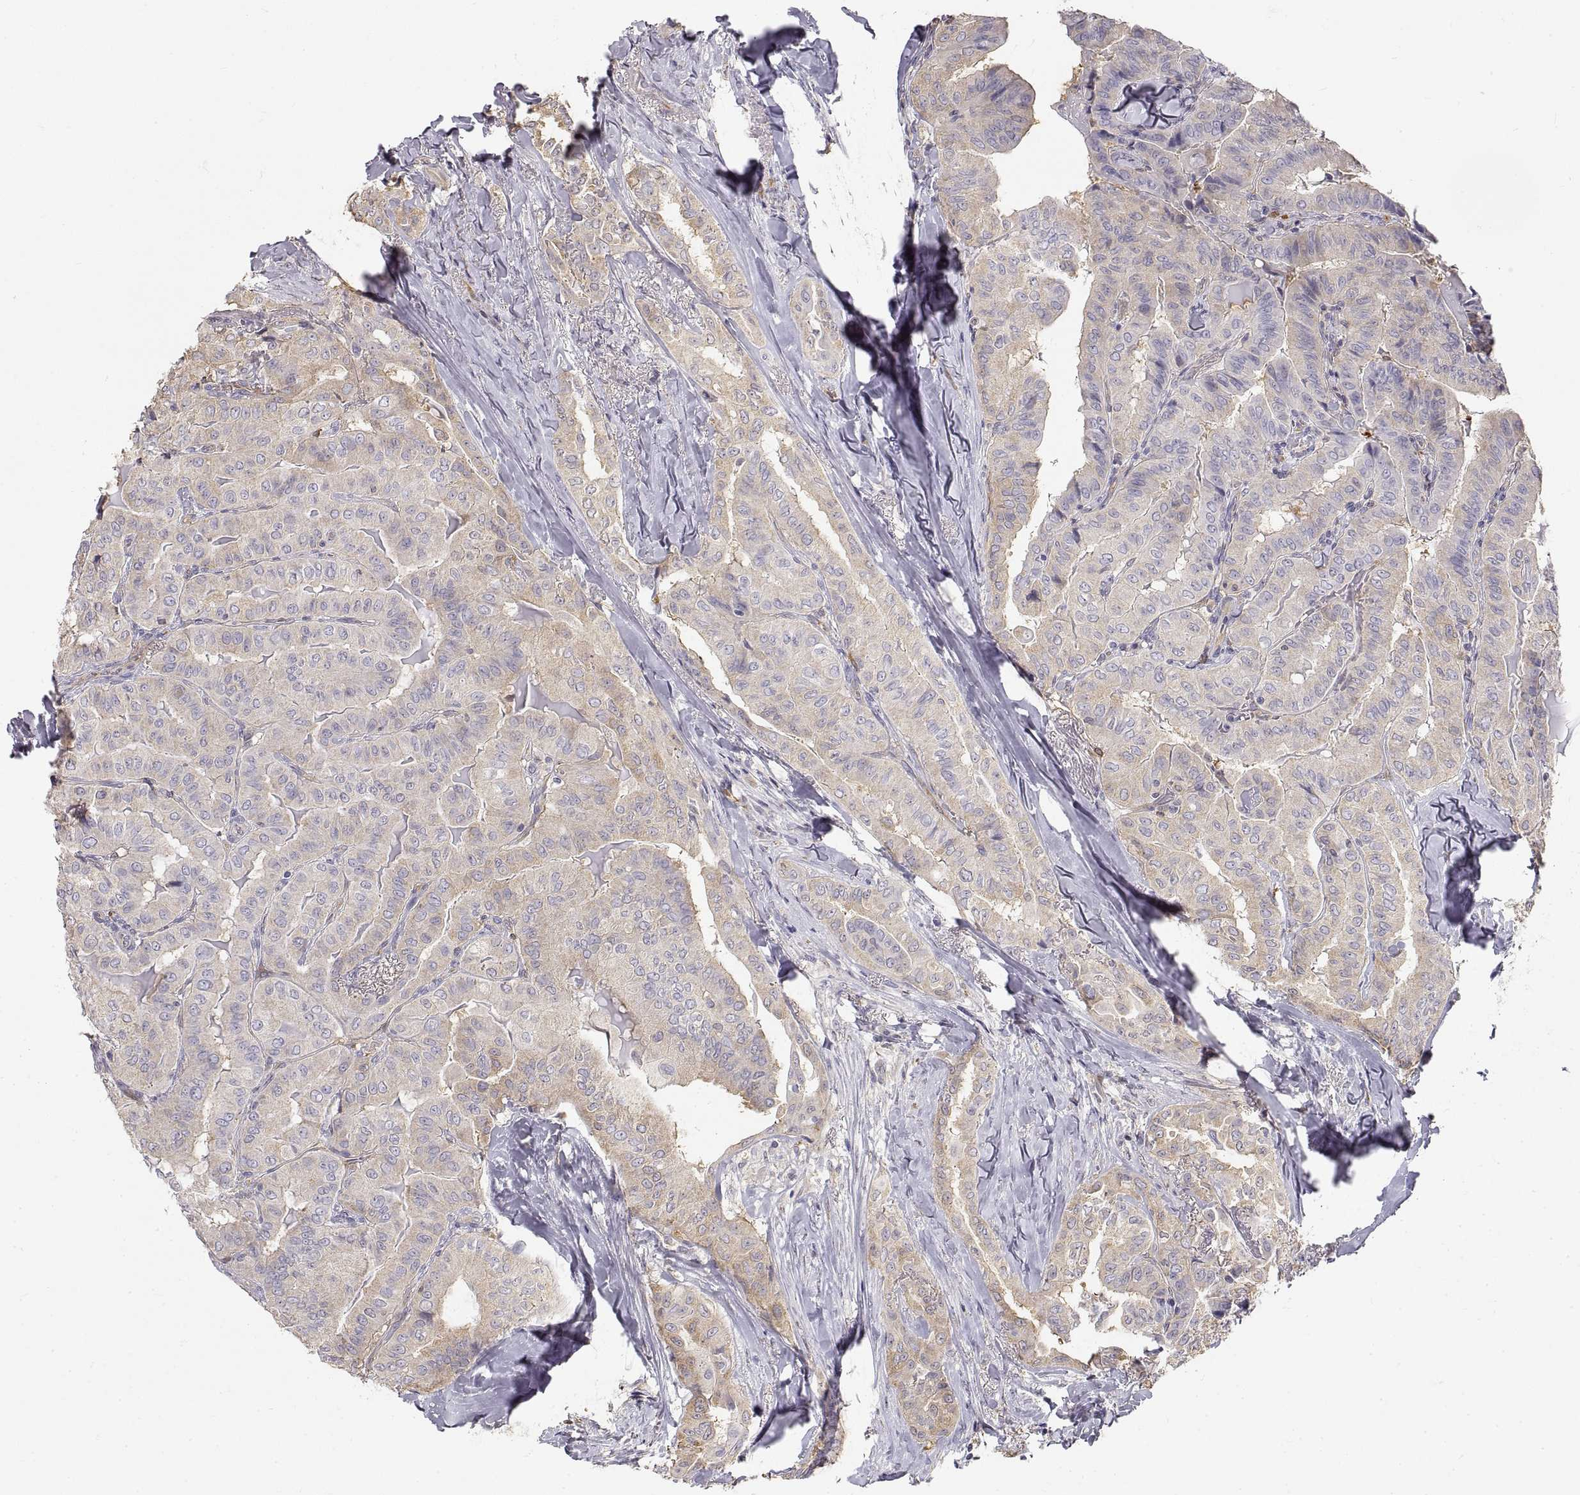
{"staining": {"intensity": "weak", "quantity": "25%-75%", "location": "cytoplasmic/membranous"}, "tissue": "thyroid cancer", "cell_type": "Tumor cells", "image_type": "cancer", "snomed": [{"axis": "morphology", "description": "Papillary adenocarcinoma, NOS"}, {"axis": "topography", "description": "Thyroid gland"}], "caption": "Immunohistochemical staining of human papillary adenocarcinoma (thyroid) reveals low levels of weak cytoplasmic/membranous staining in about 25%-75% of tumor cells. (DAB IHC, brown staining for protein, blue staining for nuclei).", "gene": "HSP90AB1", "patient": {"sex": "female", "age": 68}}